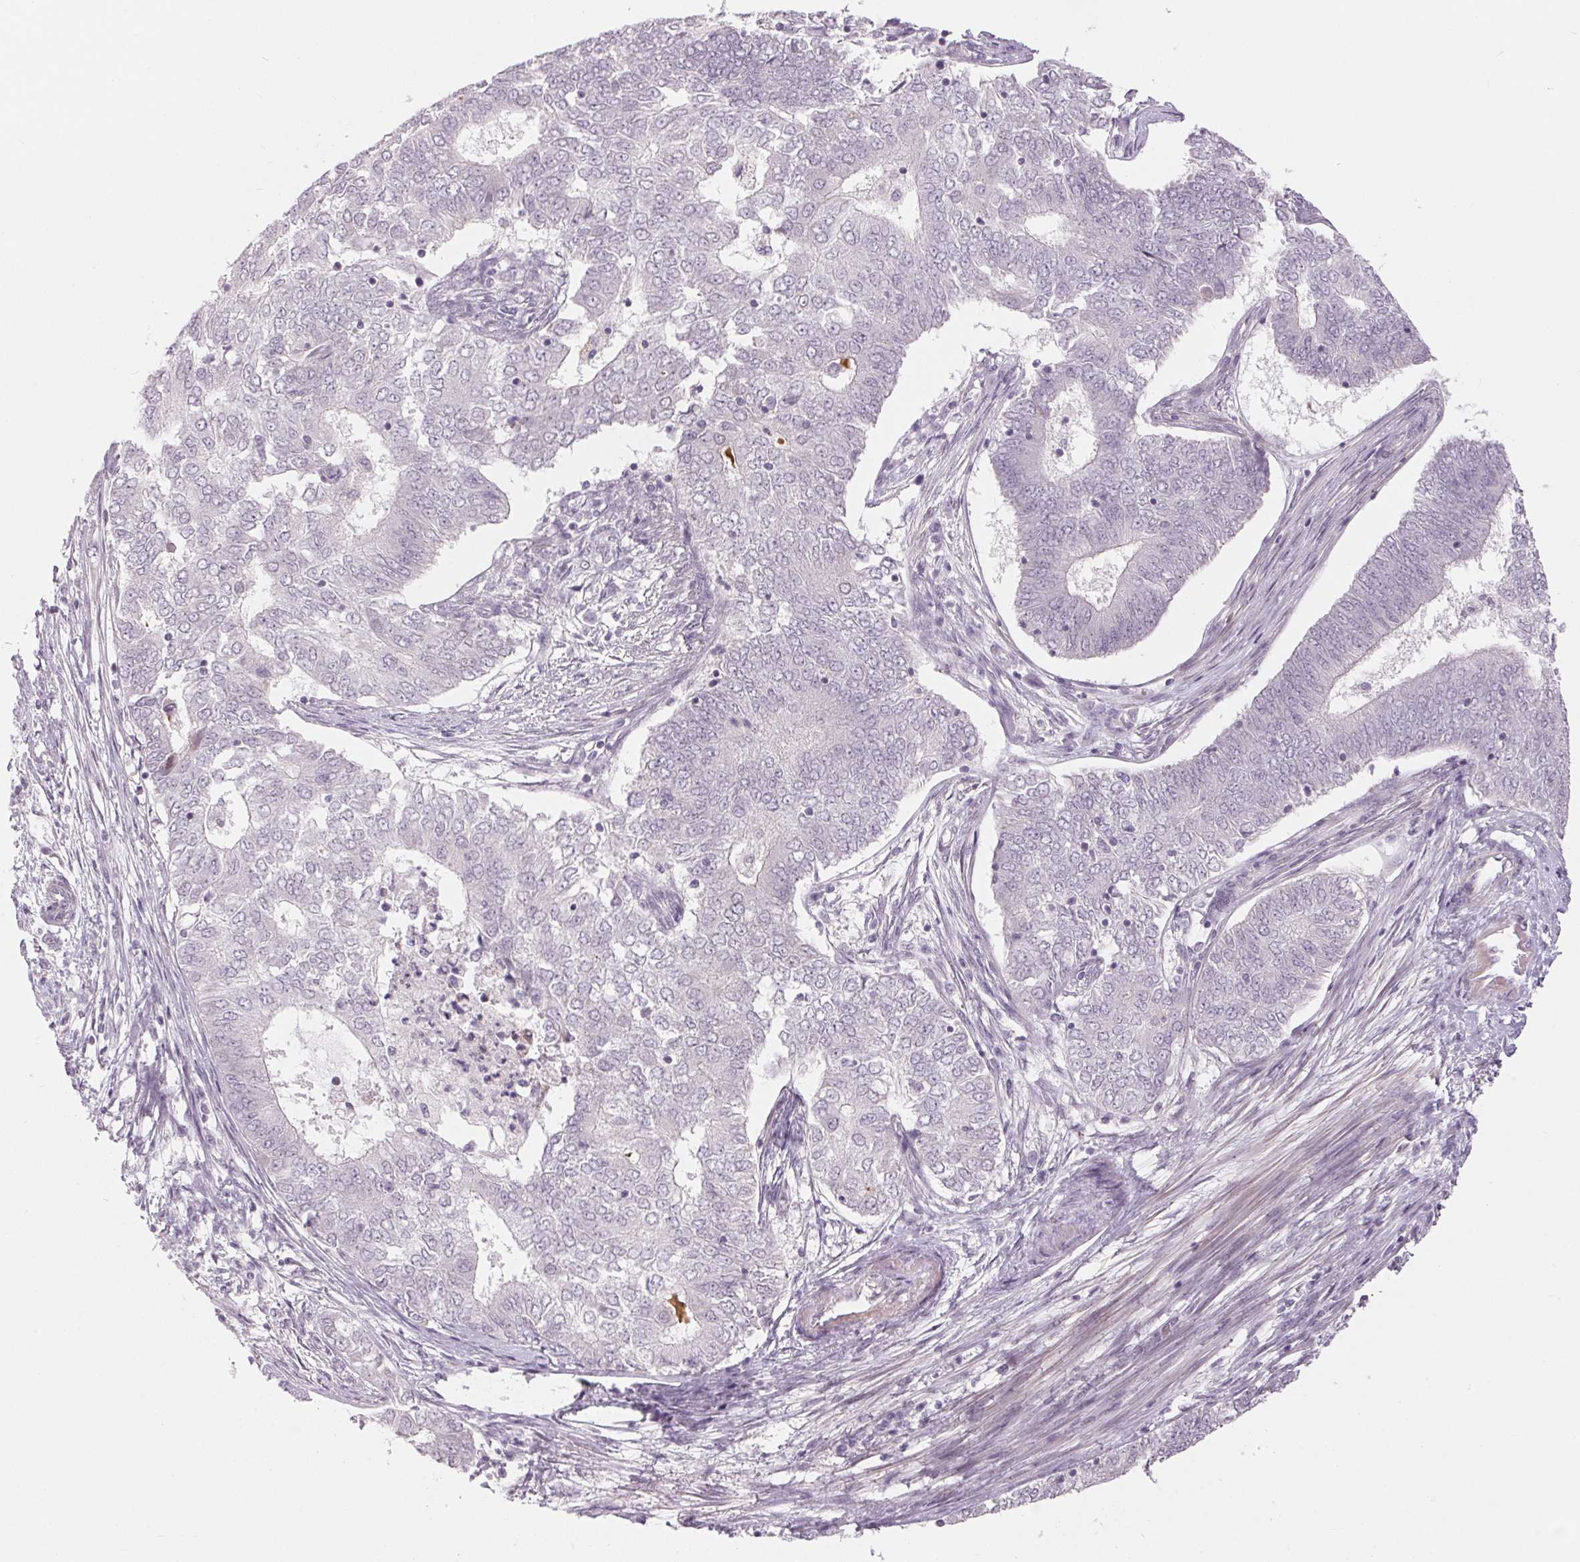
{"staining": {"intensity": "negative", "quantity": "none", "location": "none"}, "tissue": "endometrial cancer", "cell_type": "Tumor cells", "image_type": "cancer", "snomed": [{"axis": "morphology", "description": "Adenocarcinoma, NOS"}, {"axis": "topography", "description": "Endometrium"}], "caption": "Tumor cells show no significant protein positivity in endometrial adenocarcinoma. (Brightfield microscopy of DAB immunohistochemistry at high magnification).", "gene": "GDAP1L1", "patient": {"sex": "female", "age": 62}}